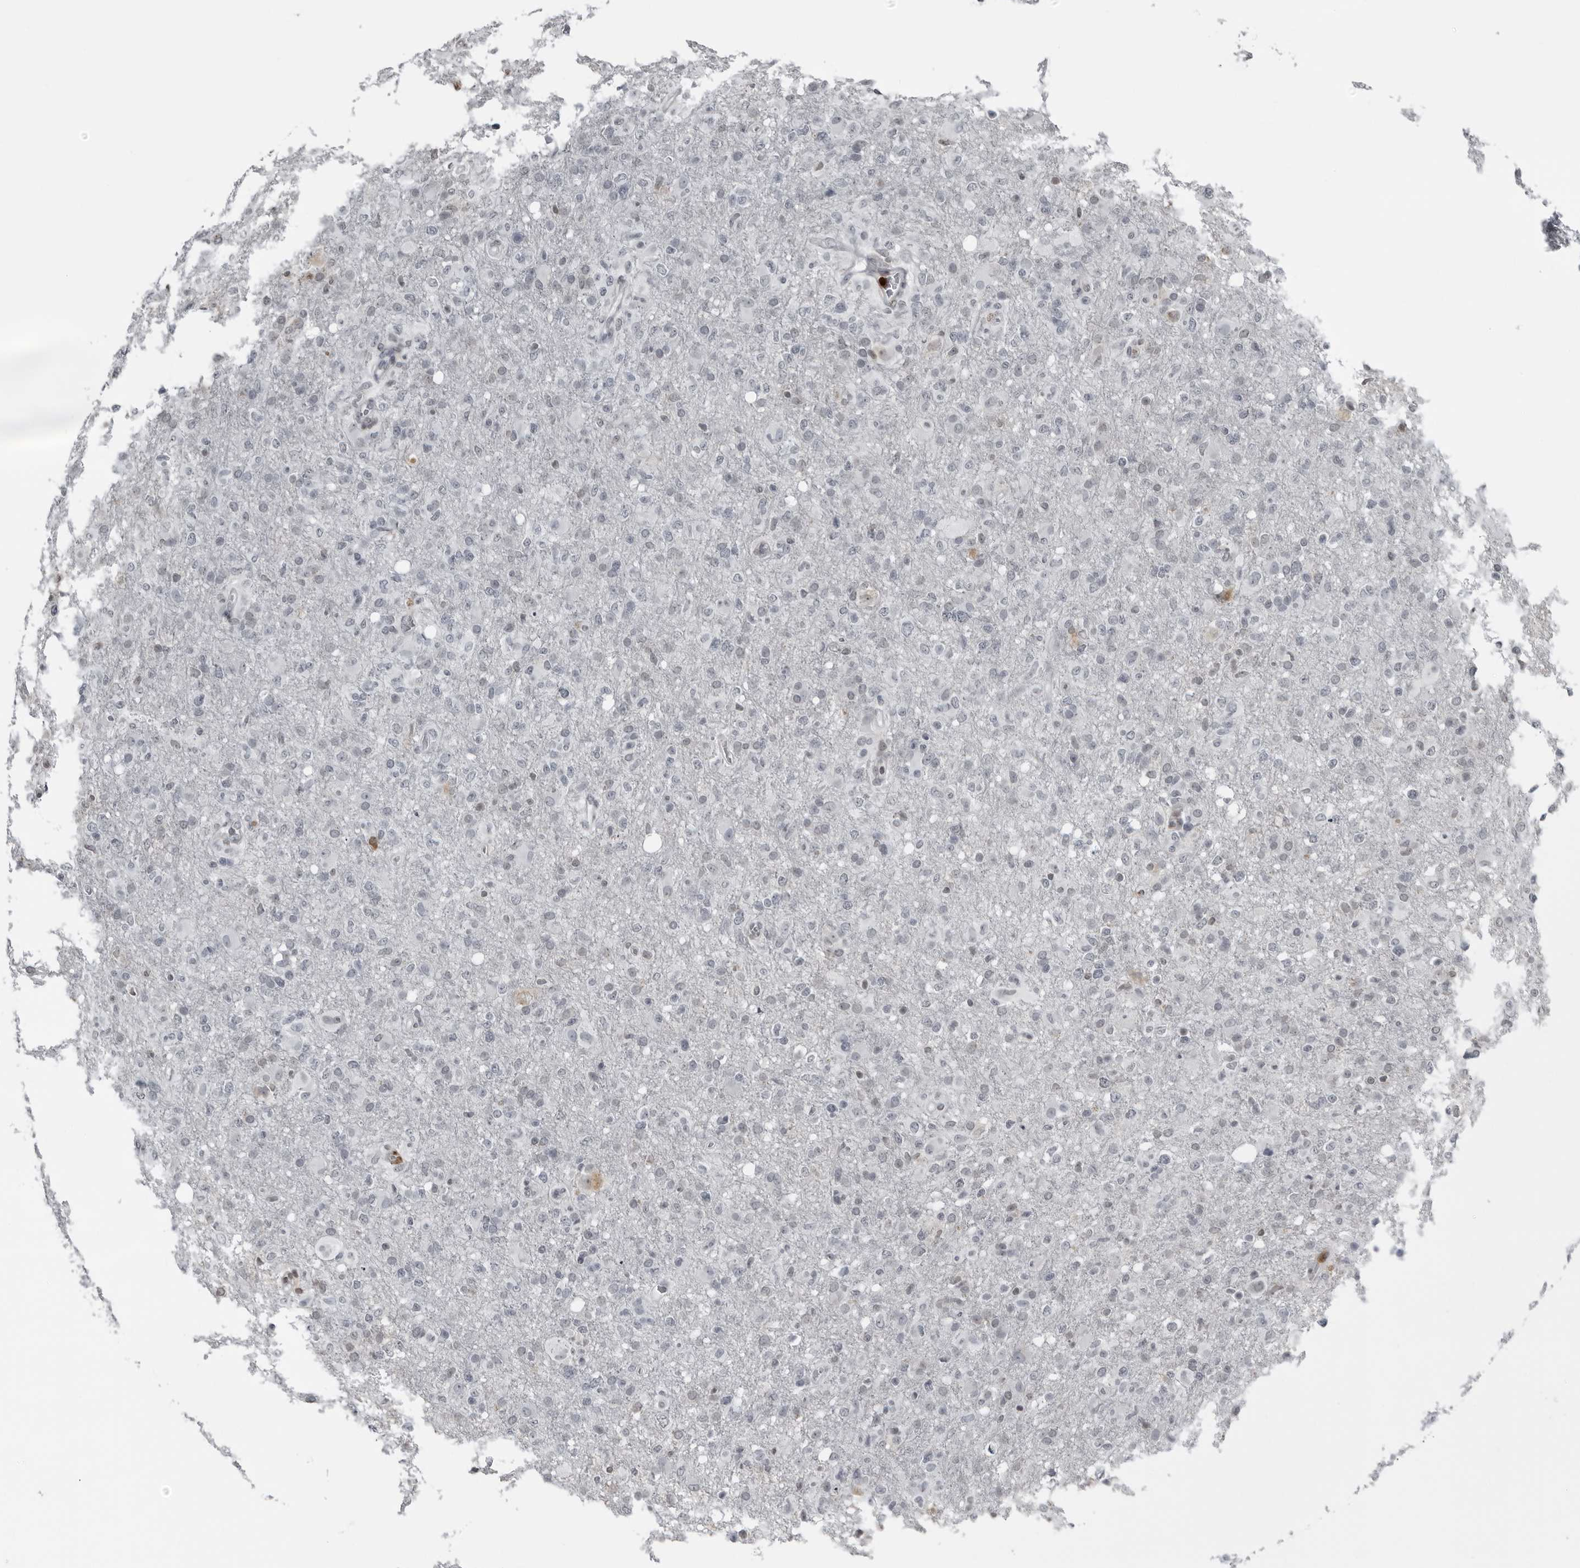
{"staining": {"intensity": "negative", "quantity": "none", "location": "none"}, "tissue": "glioma", "cell_type": "Tumor cells", "image_type": "cancer", "snomed": [{"axis": "morphology", "description": "Glioma, malignant, High grade"}, {"axis": "topography", "description": "Brain"}], "caption": "DAB (3,3'-diaminobenzidine) immunohistochemical staining of glioma shows no significant expression in tumor cells. The staining is performed using DAB (3,3'-diaminobenzidine) brown chromogen with nuclei counter-stained in using hematoxylin.", "gene": "RTCA", "patient": {"sex": "female", "age": 57}}